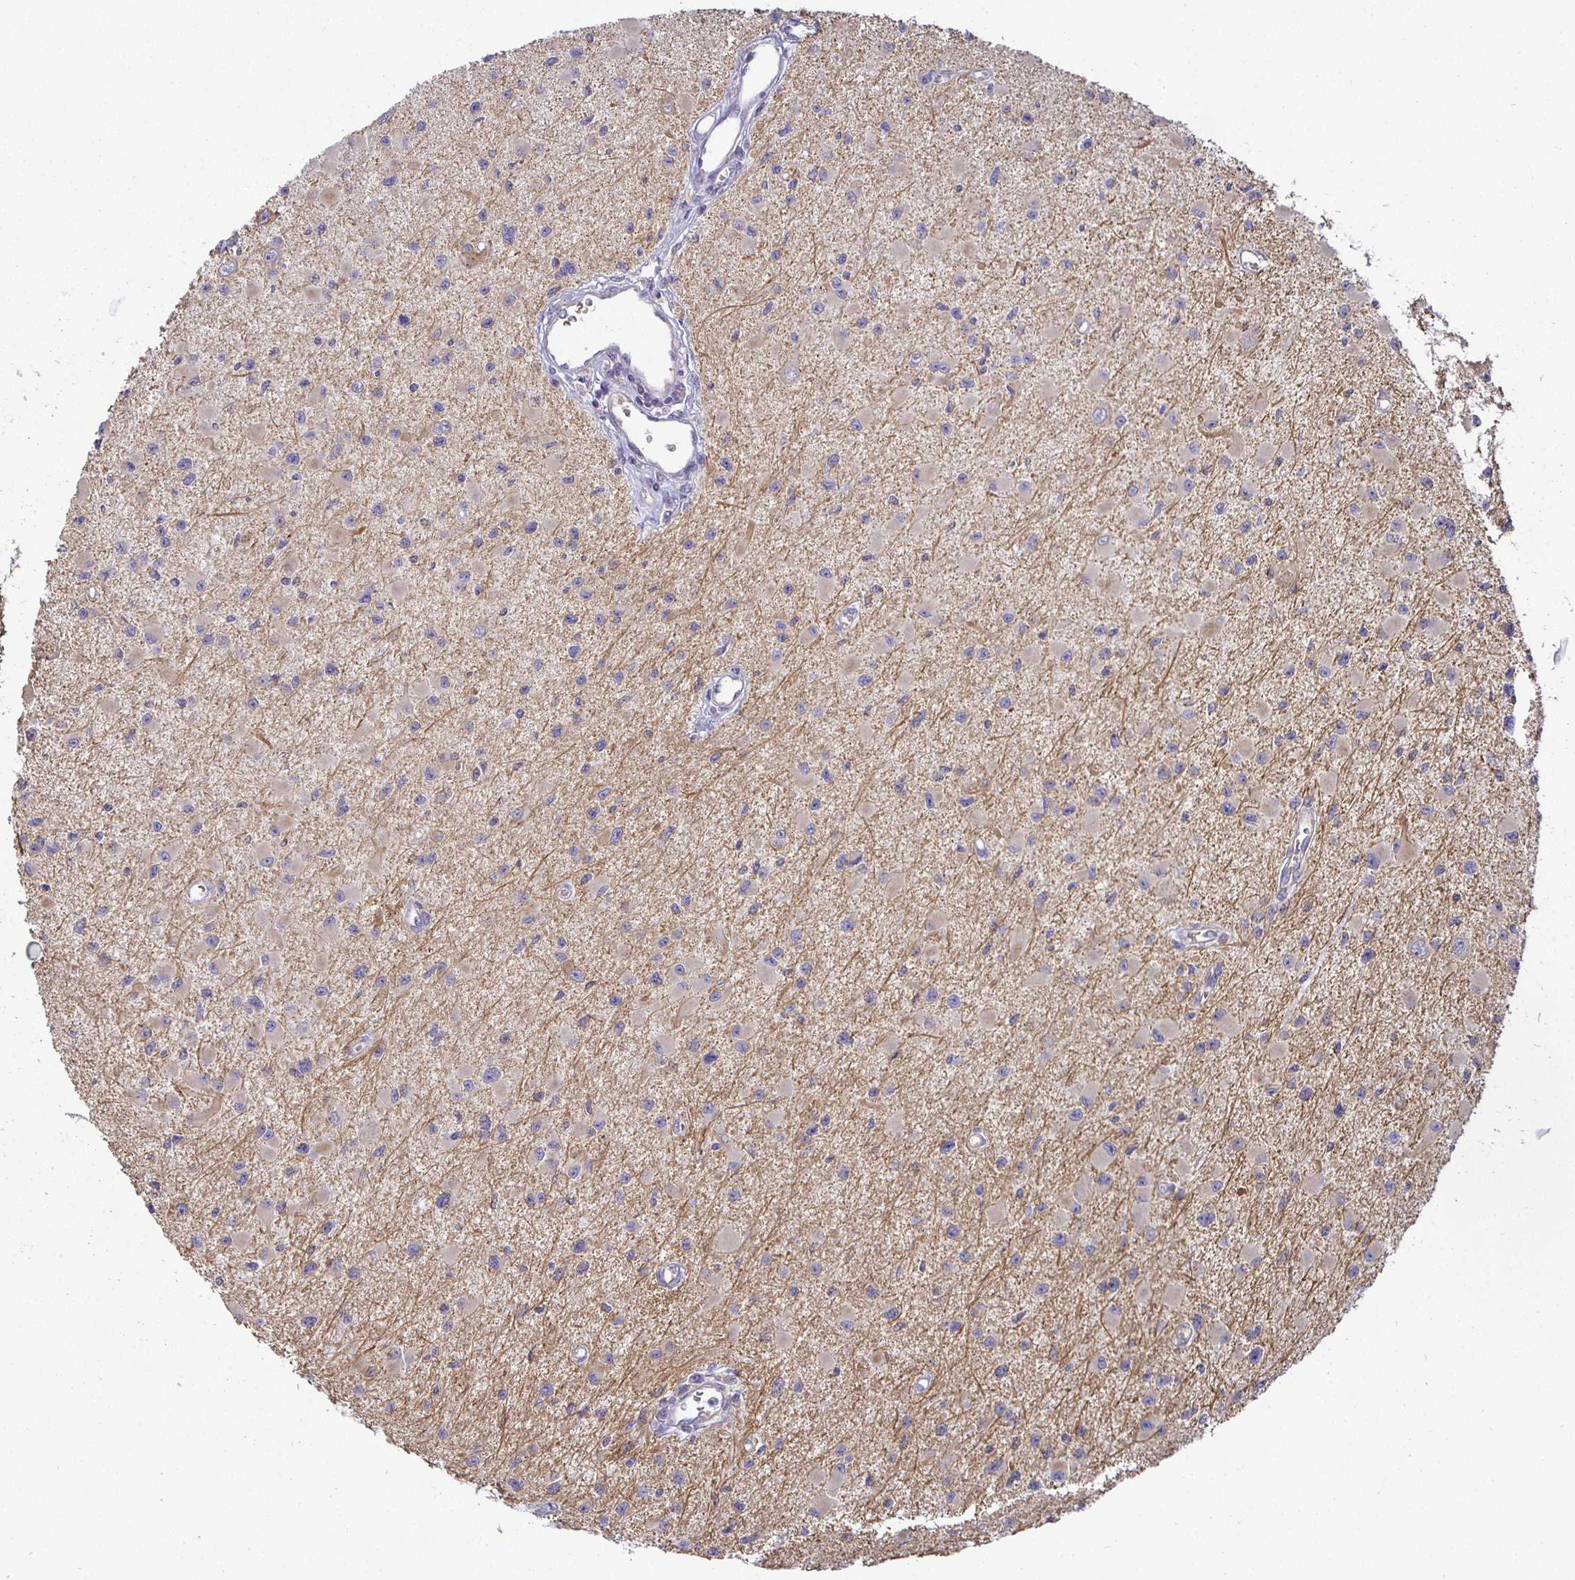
{"staining": {"intensity": "moderate", "quantity": "<25%", "location": "cytoplasmic/membranous"}, "tissue": "glioma", "cell_type": "Tumor cells", "image_type": "cancer", "snomed": [{"axis": "morphology", "description": "Glioma, malignant, High grade"}, {"axis": "topography", "description": "Brain"}], "caption": "Malignant high-grade glioma stained for a protein (brown) shows moderate cytoplasmic/membranous positive expression in about <25% of tumor cells.", "gene": "IRAK1", "patient": {"sex": "male", "age": 54}}